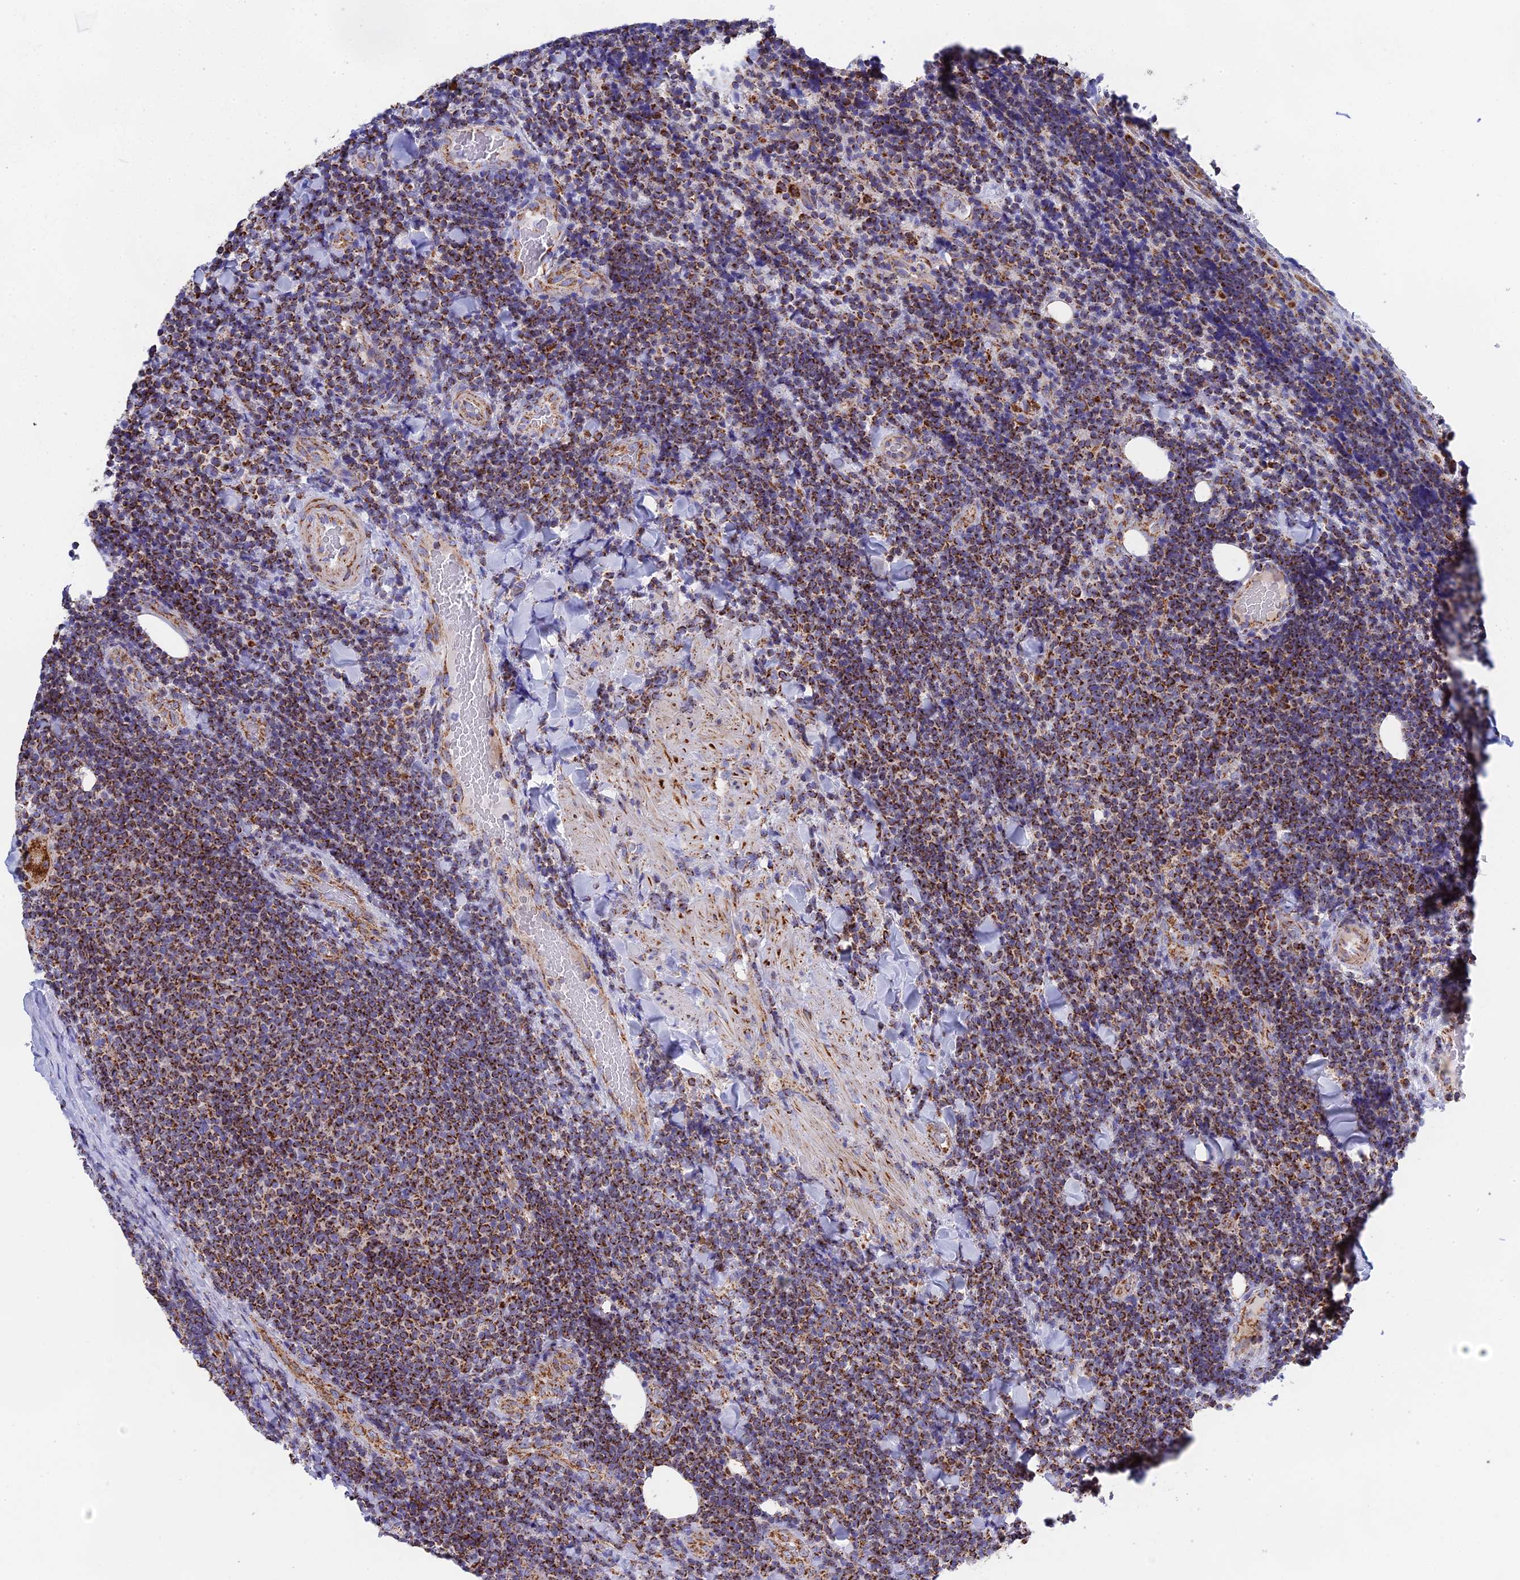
{"staining": {"intensity": "strong", "quantity": ">75%", "location": "cytoplasmic/membranous"}, "tissue": "lymphoma", "cell_type": "Tumor cells", "image_type": "cancer", "snomed": [{"axis": "morphology", "description": "Malignant lymphoma, non-Hodgkin's type, Low grade"}, {"axis": "topography", "description": "Lymph node"}], "caption": "This photomicrograph shows immunohistochemistry (IHC) staining of lymphoma, with high strong cytoplasmic/membranous expression in about >75% of tumor cells.", "gene": "NDUFA5", "patient": {"sex": "male", "age": 66}}